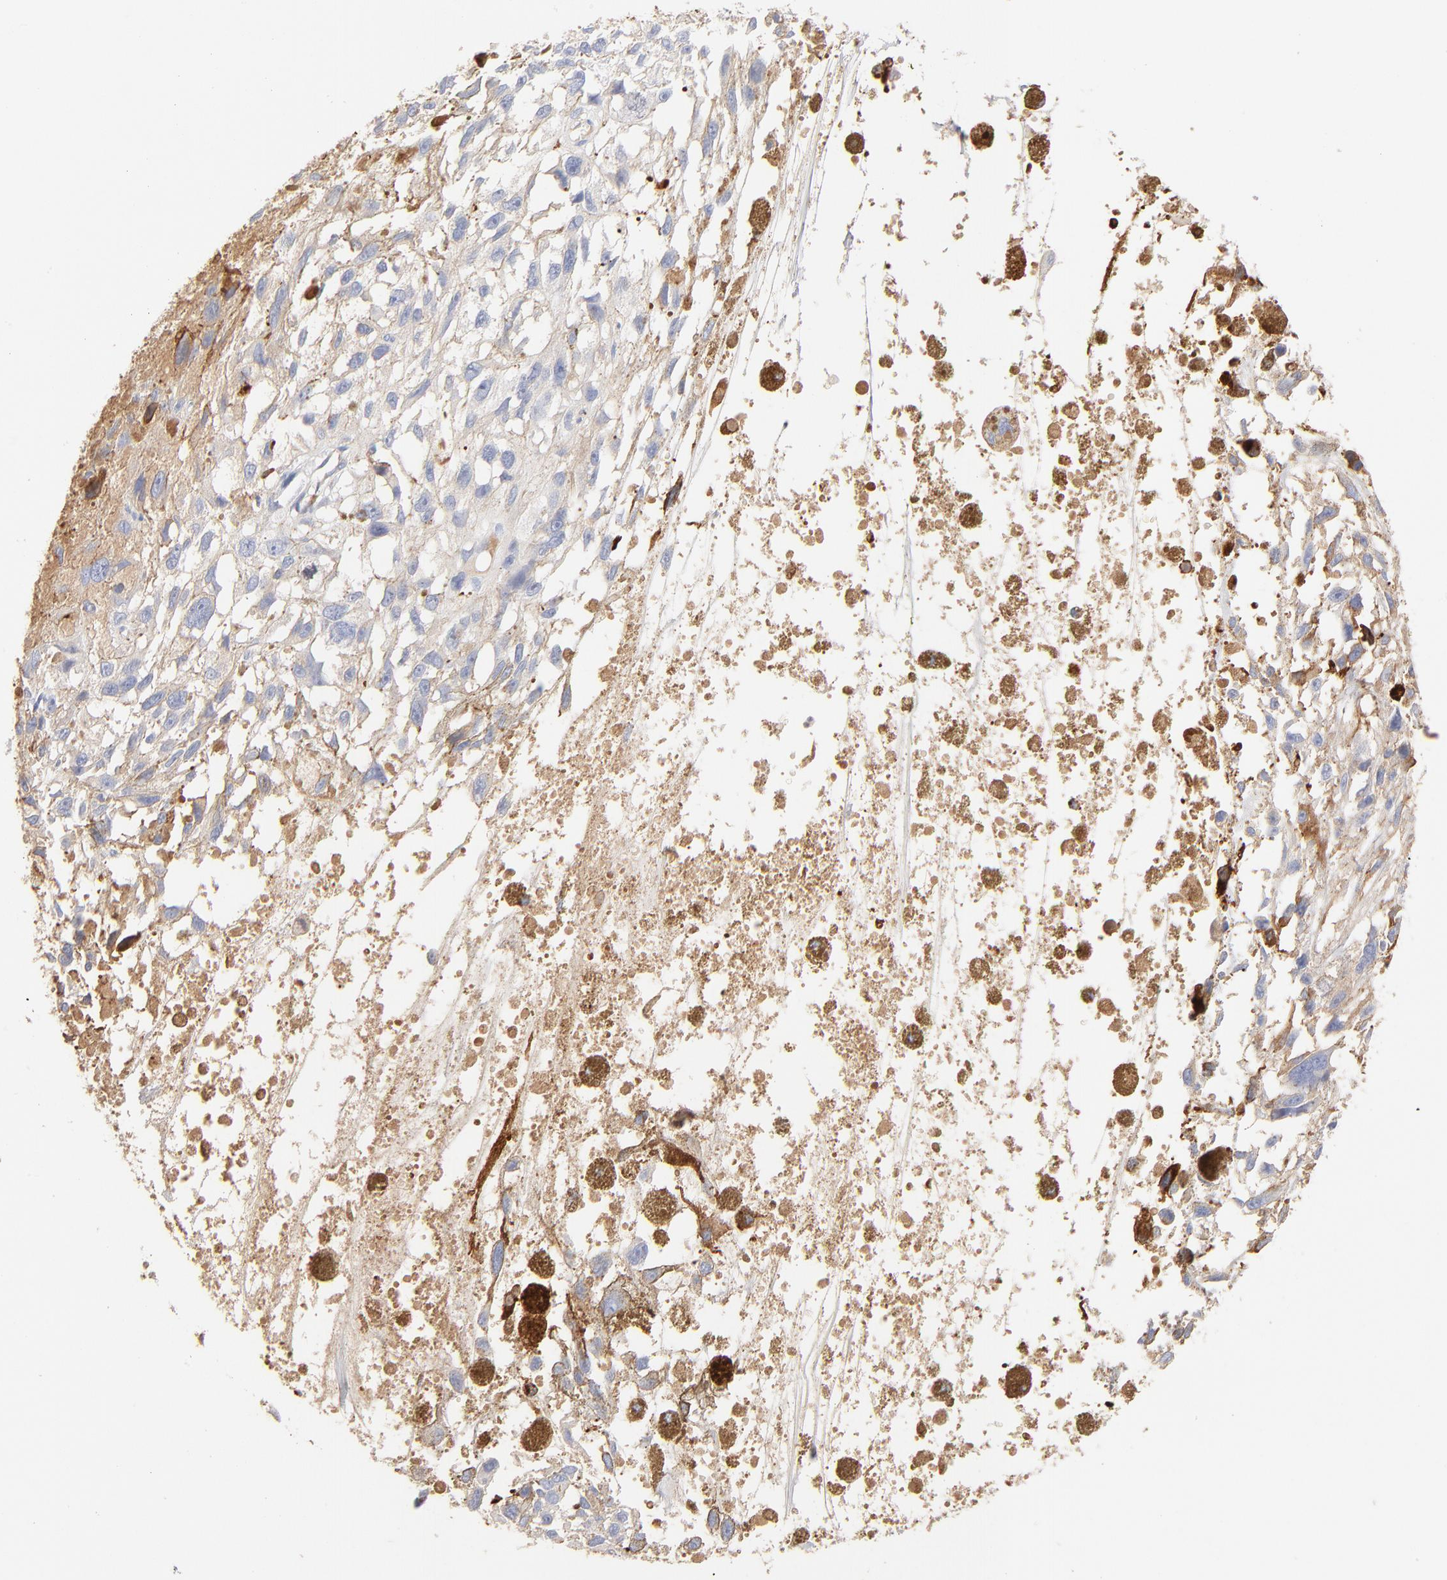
{"staining": {"intensity": "negative", "quantity": "none", "location": "none"}, "tissue": "melanoma", "cell_type": "Tumor cells", "image_type": "cancer", "snomed": [{"axis": "morphology", "description": "Malignant melanoma, Metastatic site"}, {"axis": "topography", "description": "Lymph node"}], "caption": "IHC image of neoplastic tissue: human melanoma stained with DAB shows no significant protein positivity in tumor cells. (DAB (3,3'-diaminobenzidine) immunohistochemistry (IHC) visualized using brightfield microscopy, high magnification).", "gene": "APOH", "patient": {"sex": "male", "age": 59}}